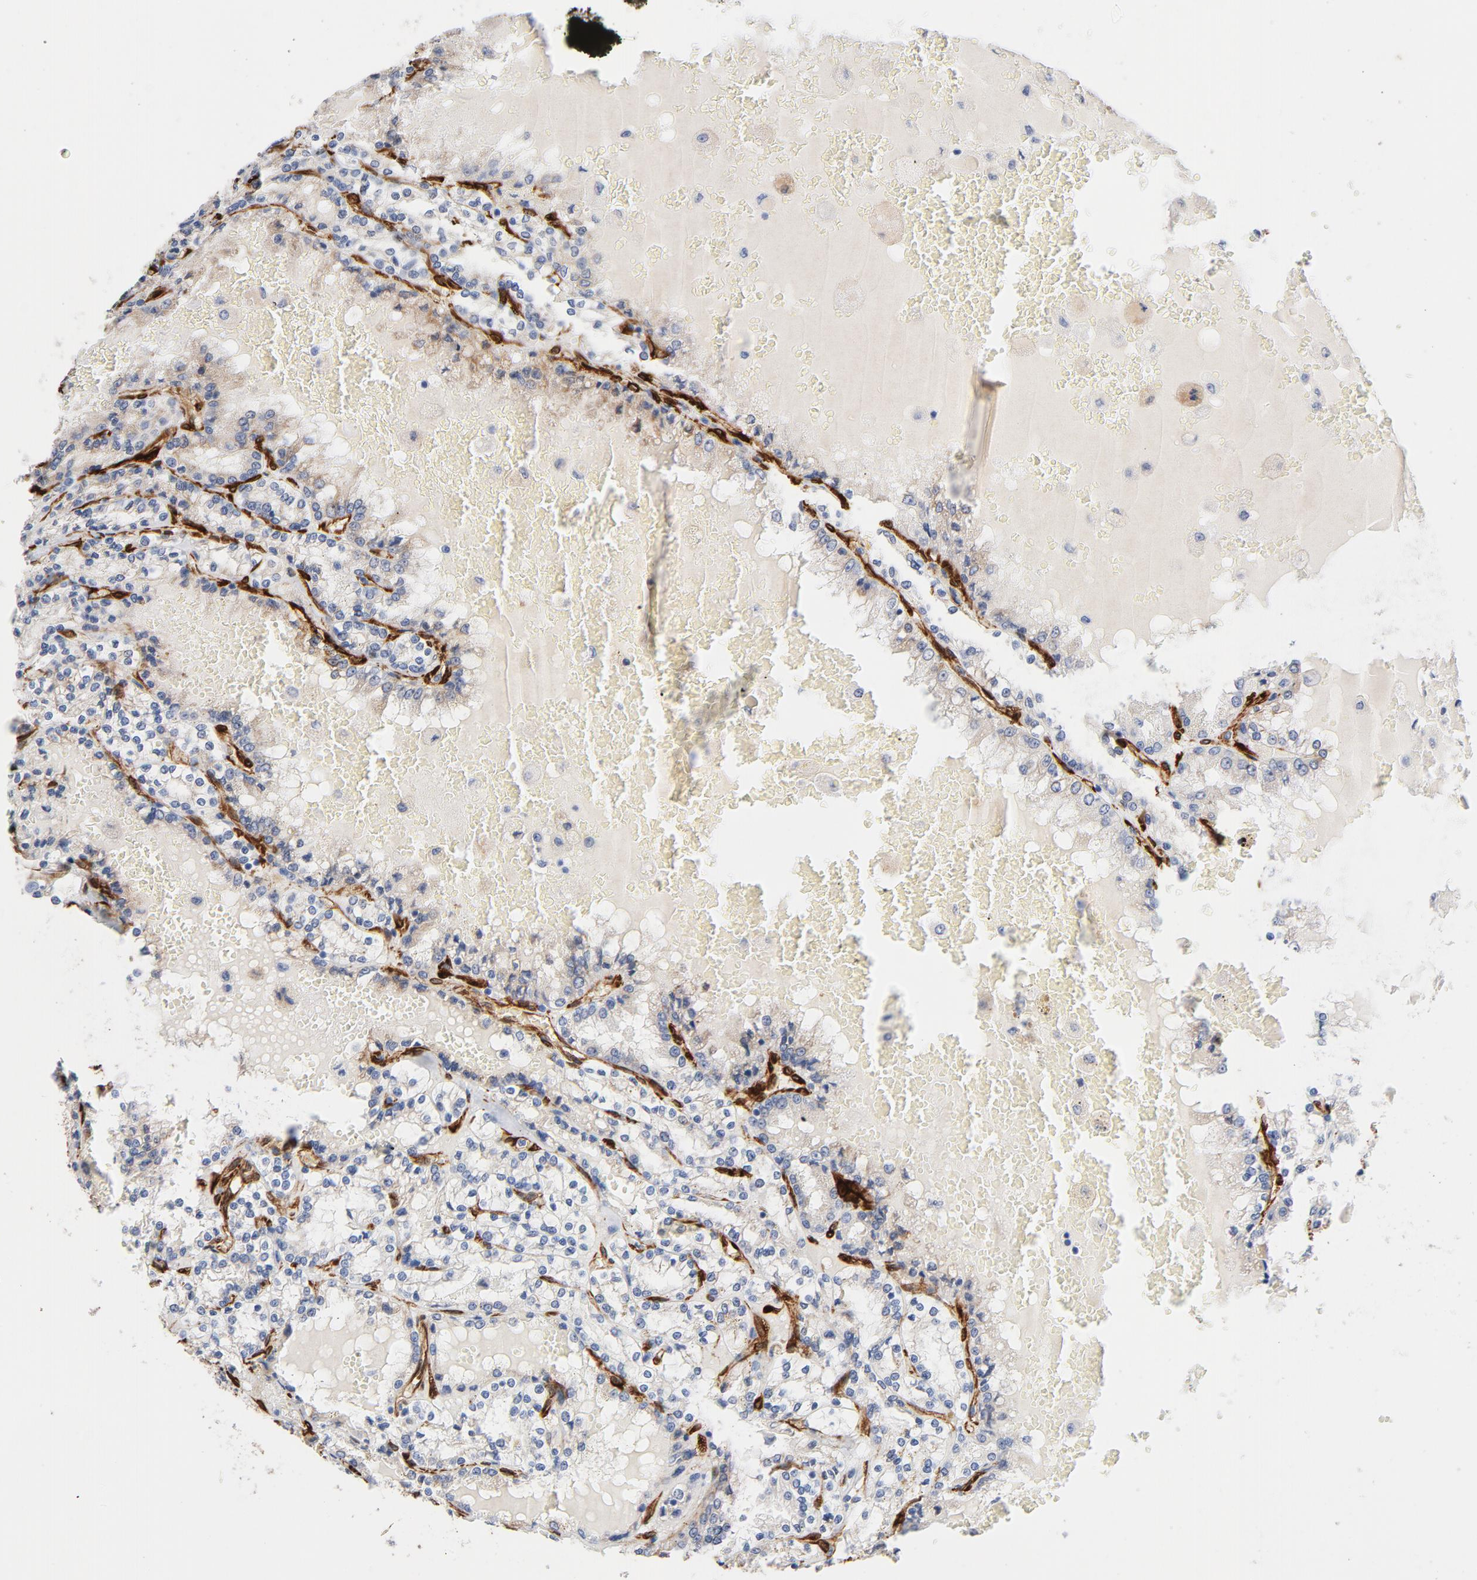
{"staining": {"intensity": "negative", "quantity": "none", "location": "none"}, "tissue": "renal cancer", "cell_type": "Tumor cells", "image_type": "cancer", "snomed": [{"axis": "morphology", "description": "Adenocarcinoma, NOS"}, {"axis": "topography", "description": "Kidney"}], "caption": "Immunohistochemistry micrograph of human adenocarcinoma (renal) stained for a protein (brown), which shows no expression in tumor cells. The staining is performed using DAB brown chromogen with nuclei counter-stained in using hematoxylin.", "gene": "SERPINH1", "patient": {"sex": "female", "age": 56}}